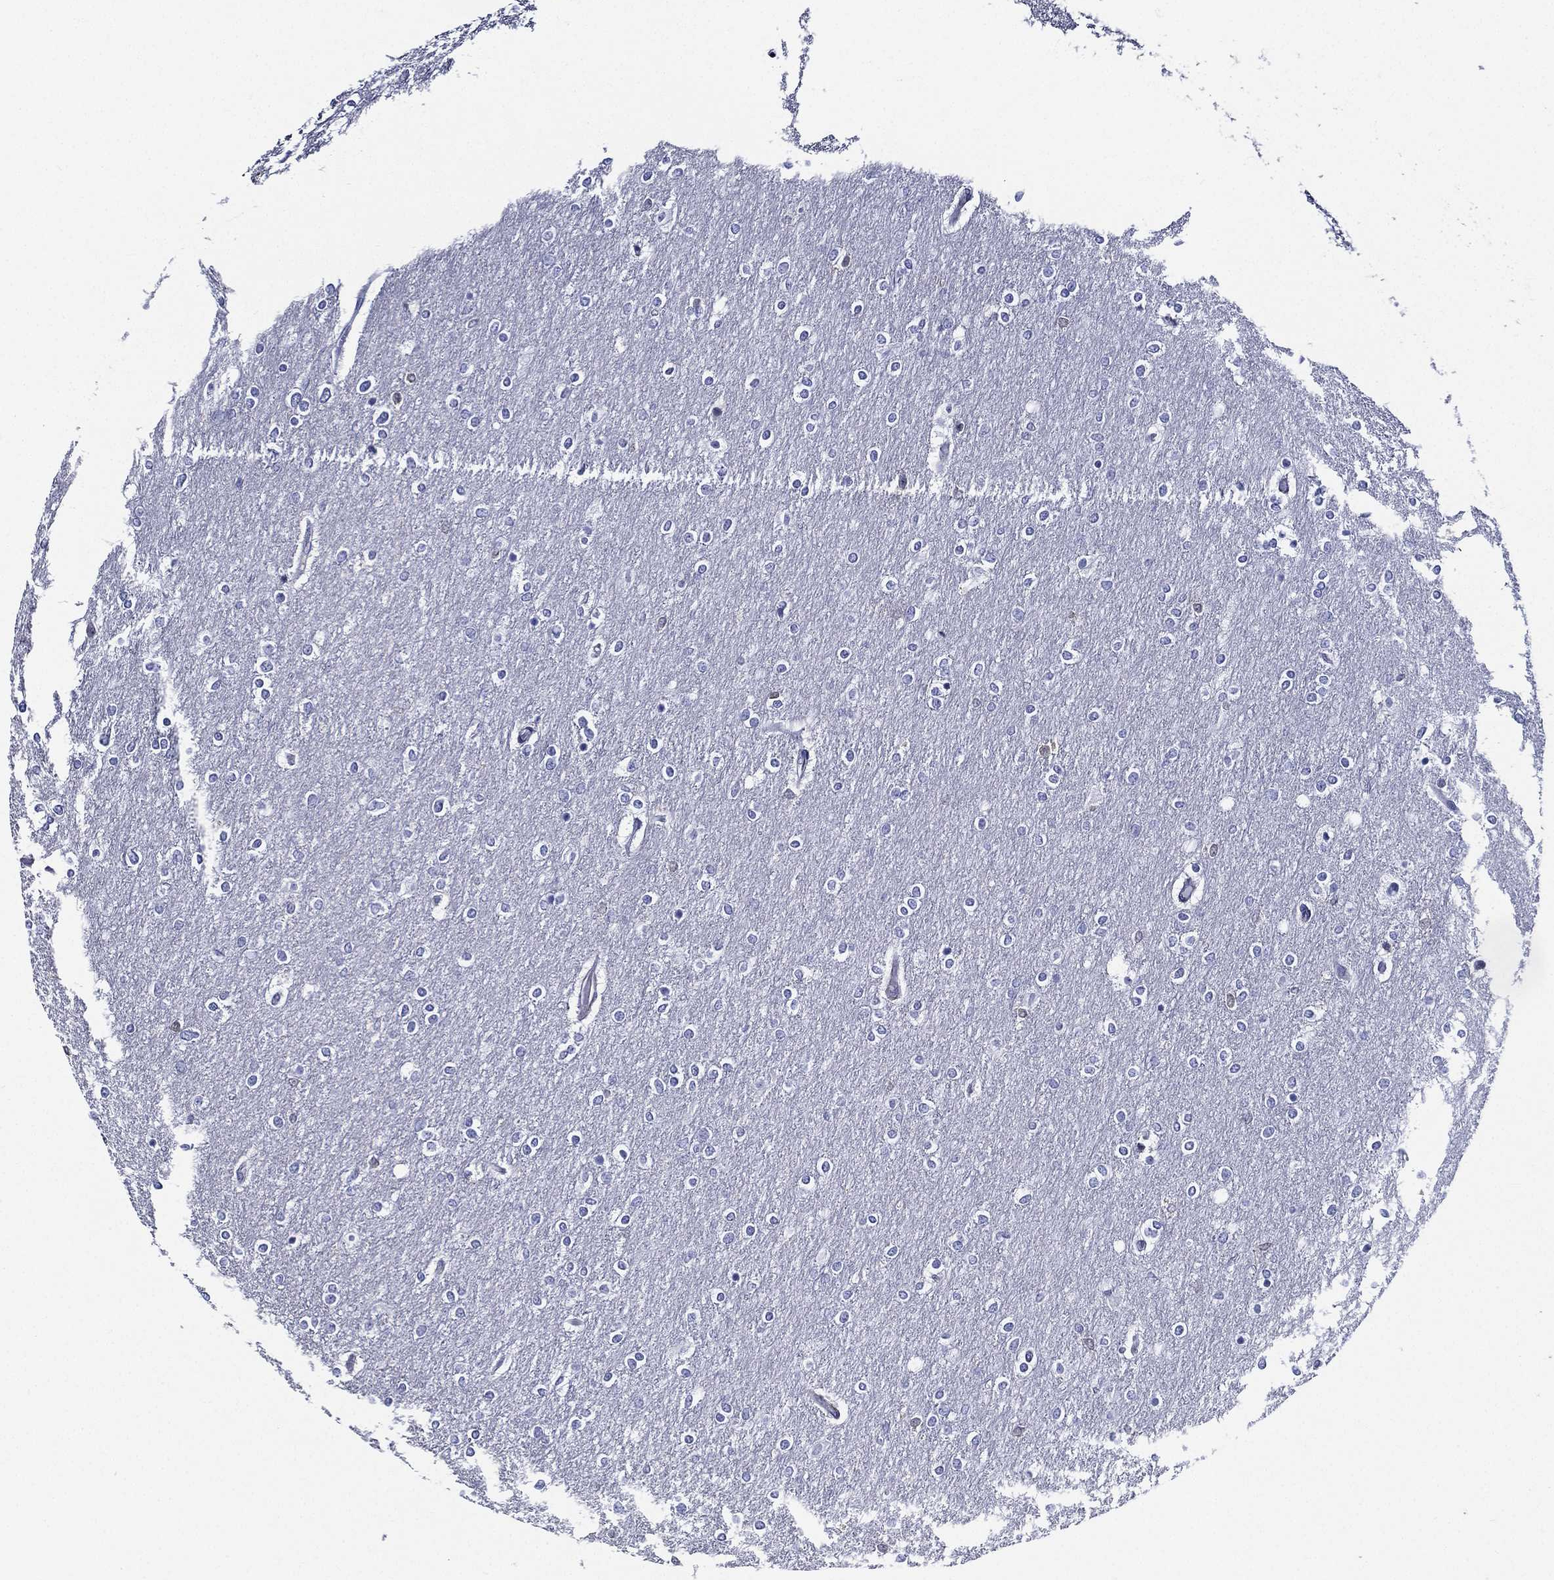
{"staining": {"intensity": "negative", "quantity": "none", "location": "none"}, "tissue": "glioma", "cell_type": "Tumor cells", "image_type": "cancer", "snomed": [{"axis": "morphology", "description": "Glioma, malignant, High grade"}, {"axis": "topography", "description": "Brain"}], "caption": "IHC photomicrograph of neoplastic tissue: glioma stained with DAB reveals no significant protein positivity in tumor cells.", "gene": "NEDD9", "patient": {"sex": "female", "age": 61}}